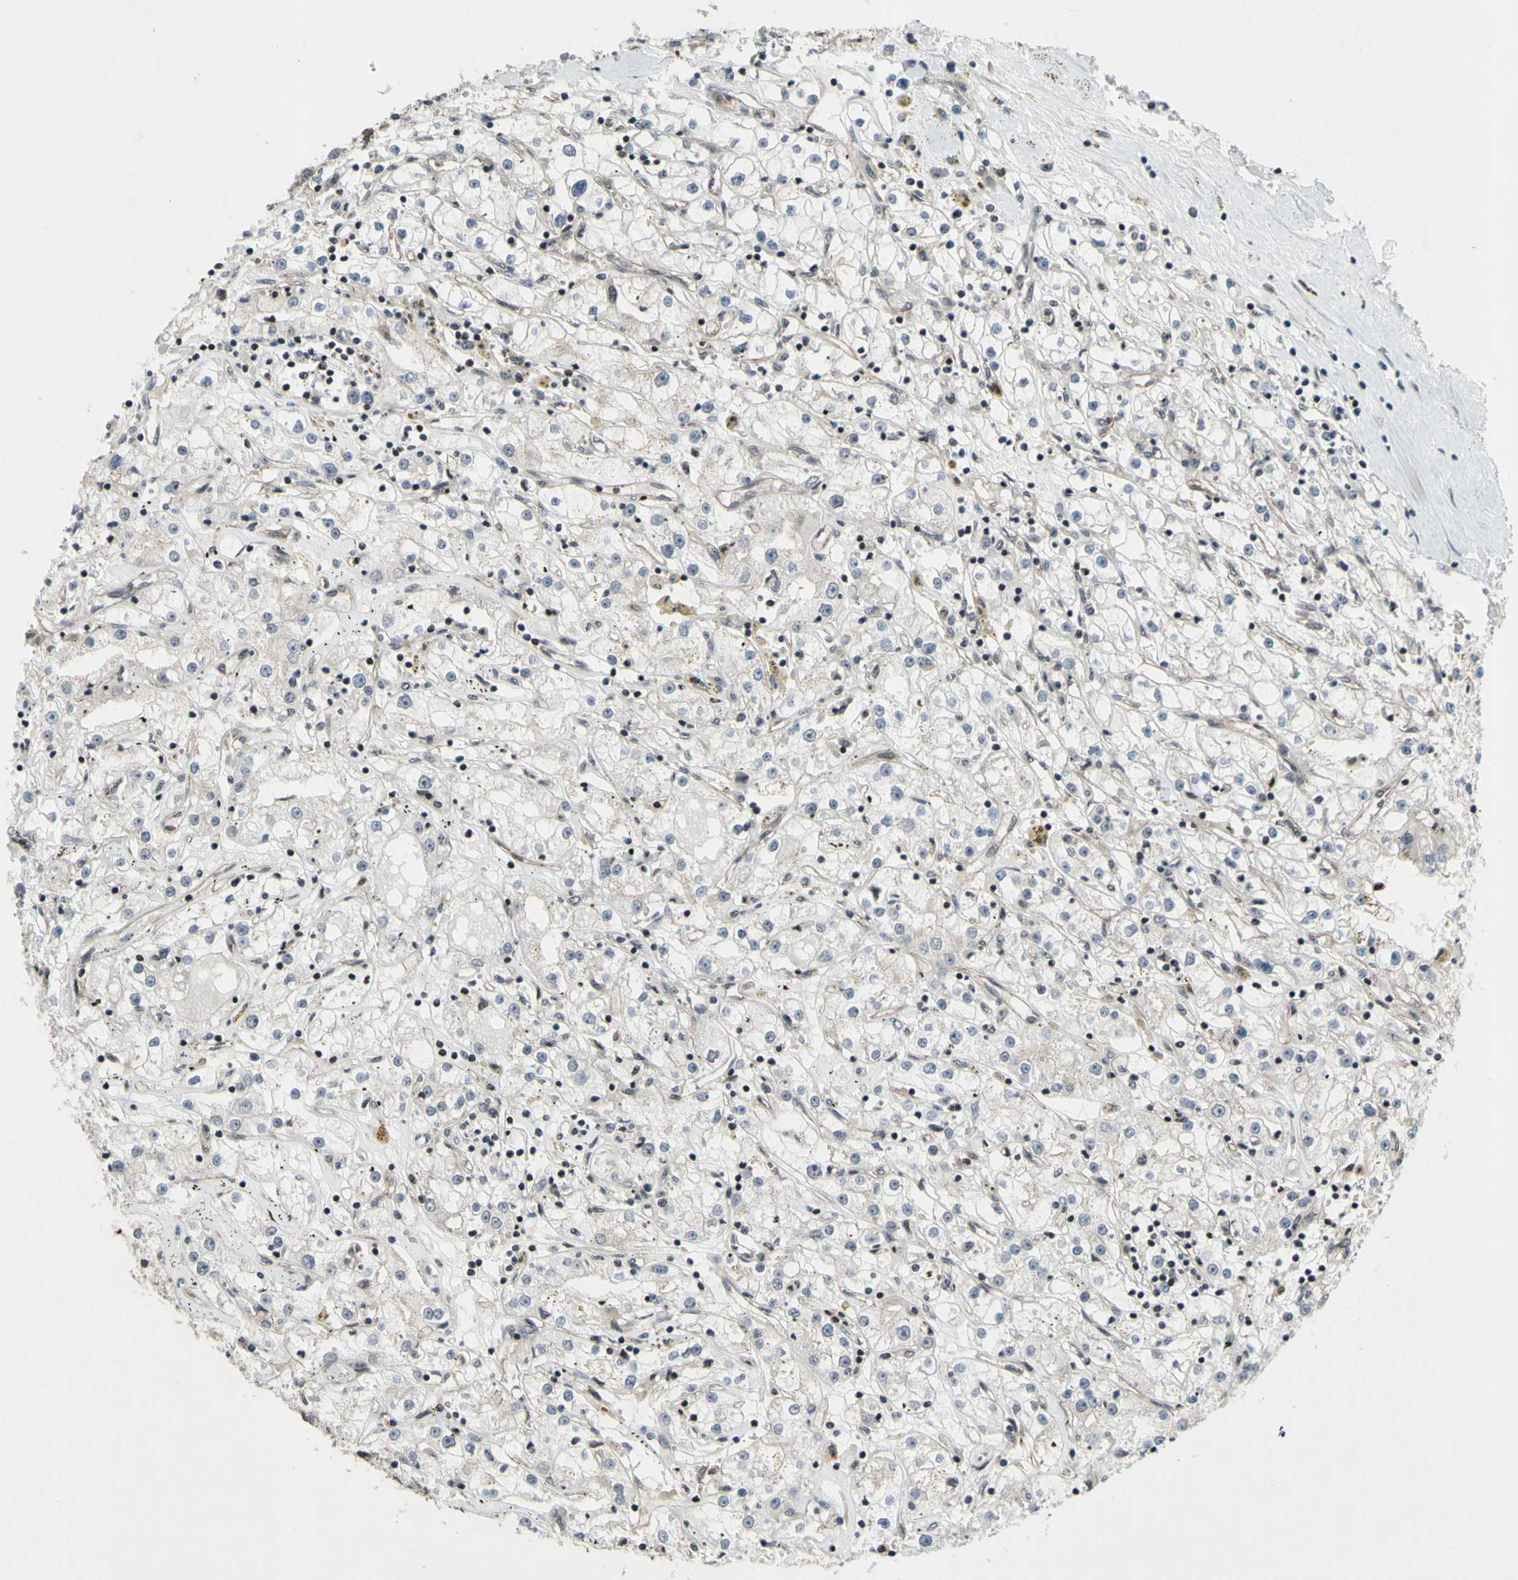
{"staining": {"intensity": "negative", "quantity": "none", "location": "none"}, "tissue": "renal cancer", "cell_type": "Tumor cells", "image_type": "cancer", "snomed": [{"axis": "morphology", "description": "Adenocarcinoma, NOS"}, {"axis": "topography", "description": "Kidney"}], "caption": "This is an immunohistochemistry micrograph of adenocarcinoma (renal). There is no expression in tumor cells.", "gene": "XPO1", "patient": {"sex": "male", "age": 56}}